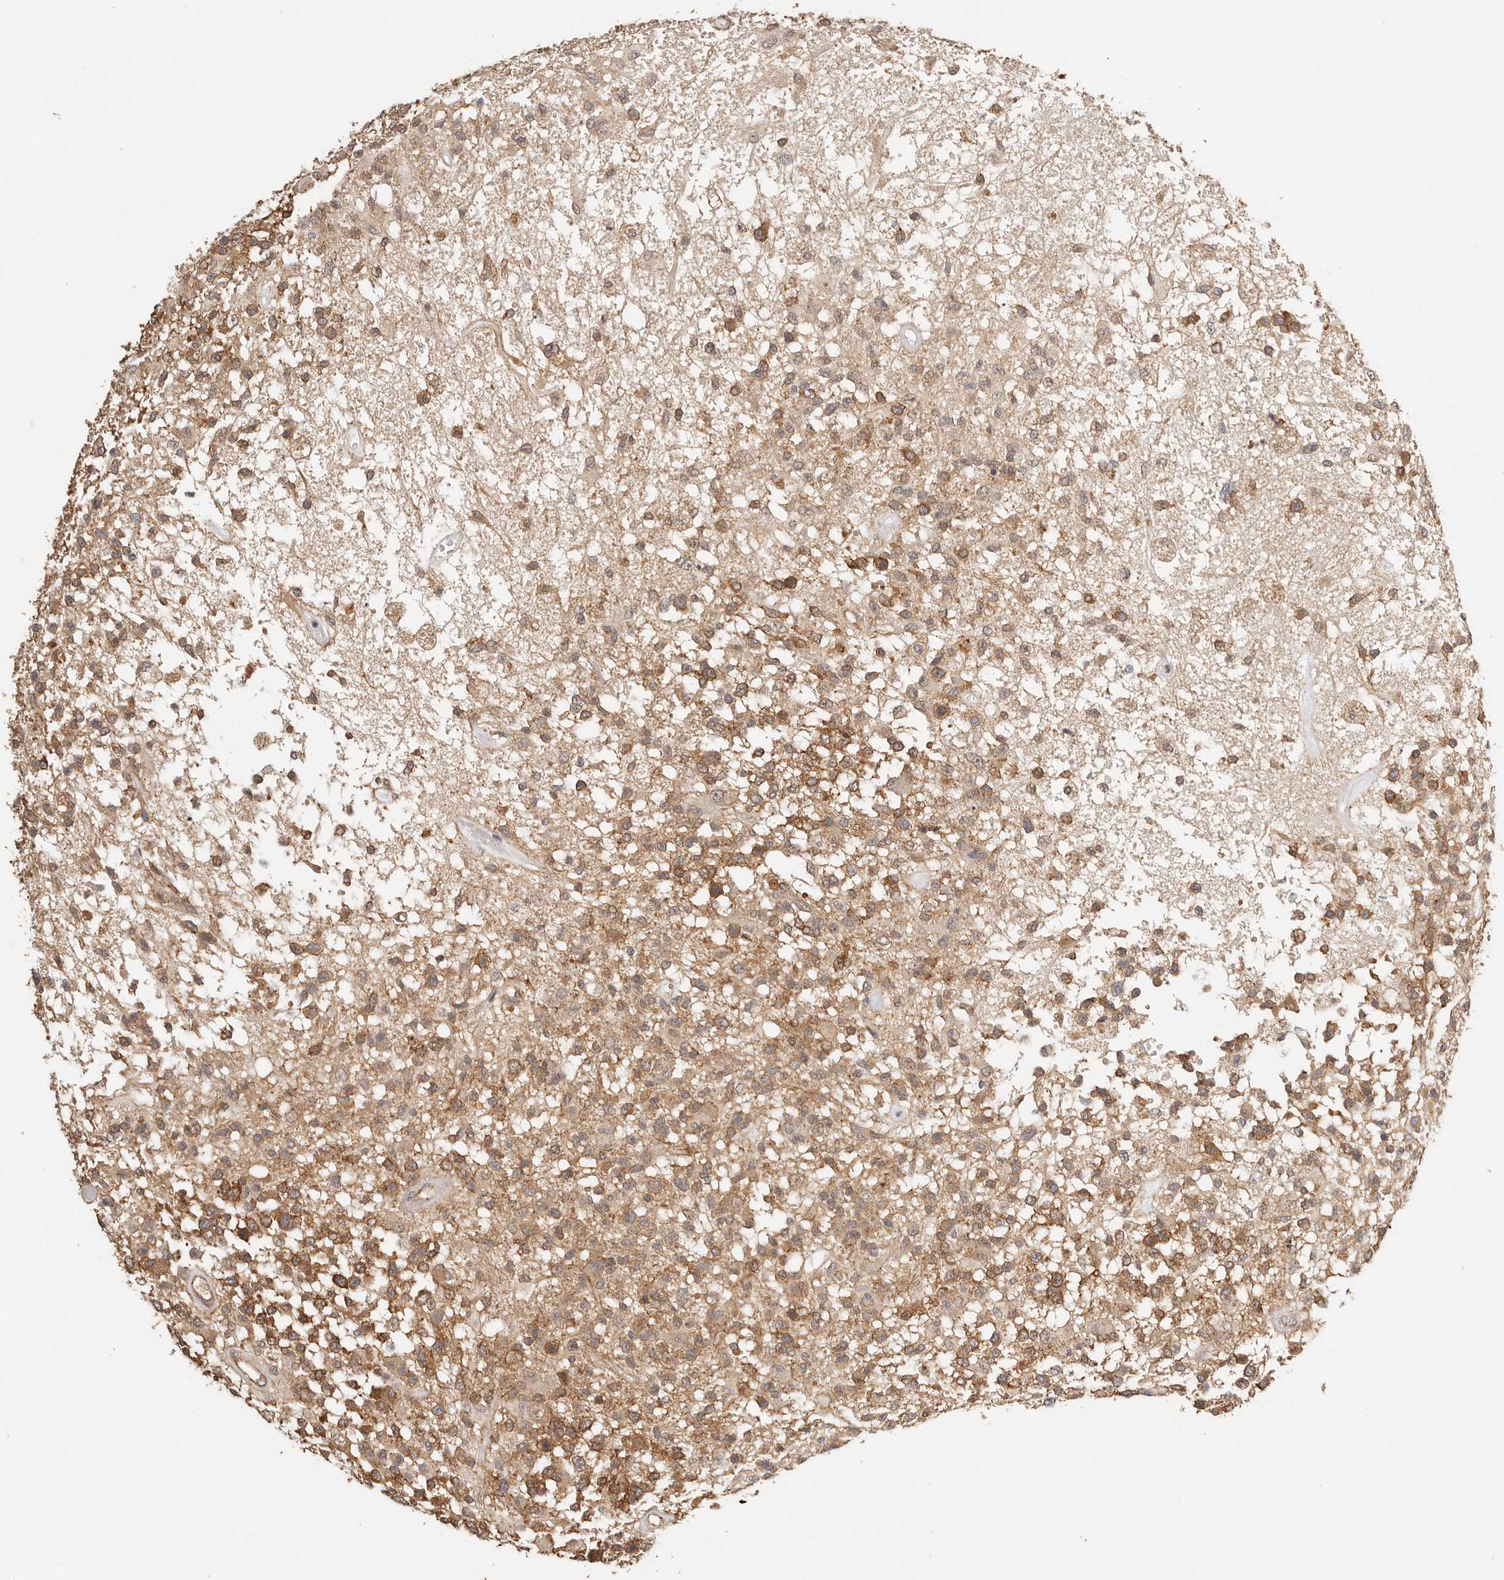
{"staining": {"intensity": "moderate", "quantity": ">75%", "location": "cytoplasmic/membranous"}, "tissue": "glioma", "cell_type": "Tumor cells", "image_type": "cancer", "snomed": [{"axis": "morphology", "description": "Glioma, malignant, High grade"}, {"axis": "morphology", "description": "Glioblastoma, NOS"}, {"axis": "topography", "description": "Brain"}], "caption": "Glioma stained for a protein displays moderate cytoplasmic/membranous positivity in tumor cells. The protein is shown in brown color, while the nuclei are stained blue.", "gene": "AFDN", "patient": {"sex": "male", "age": 60}}